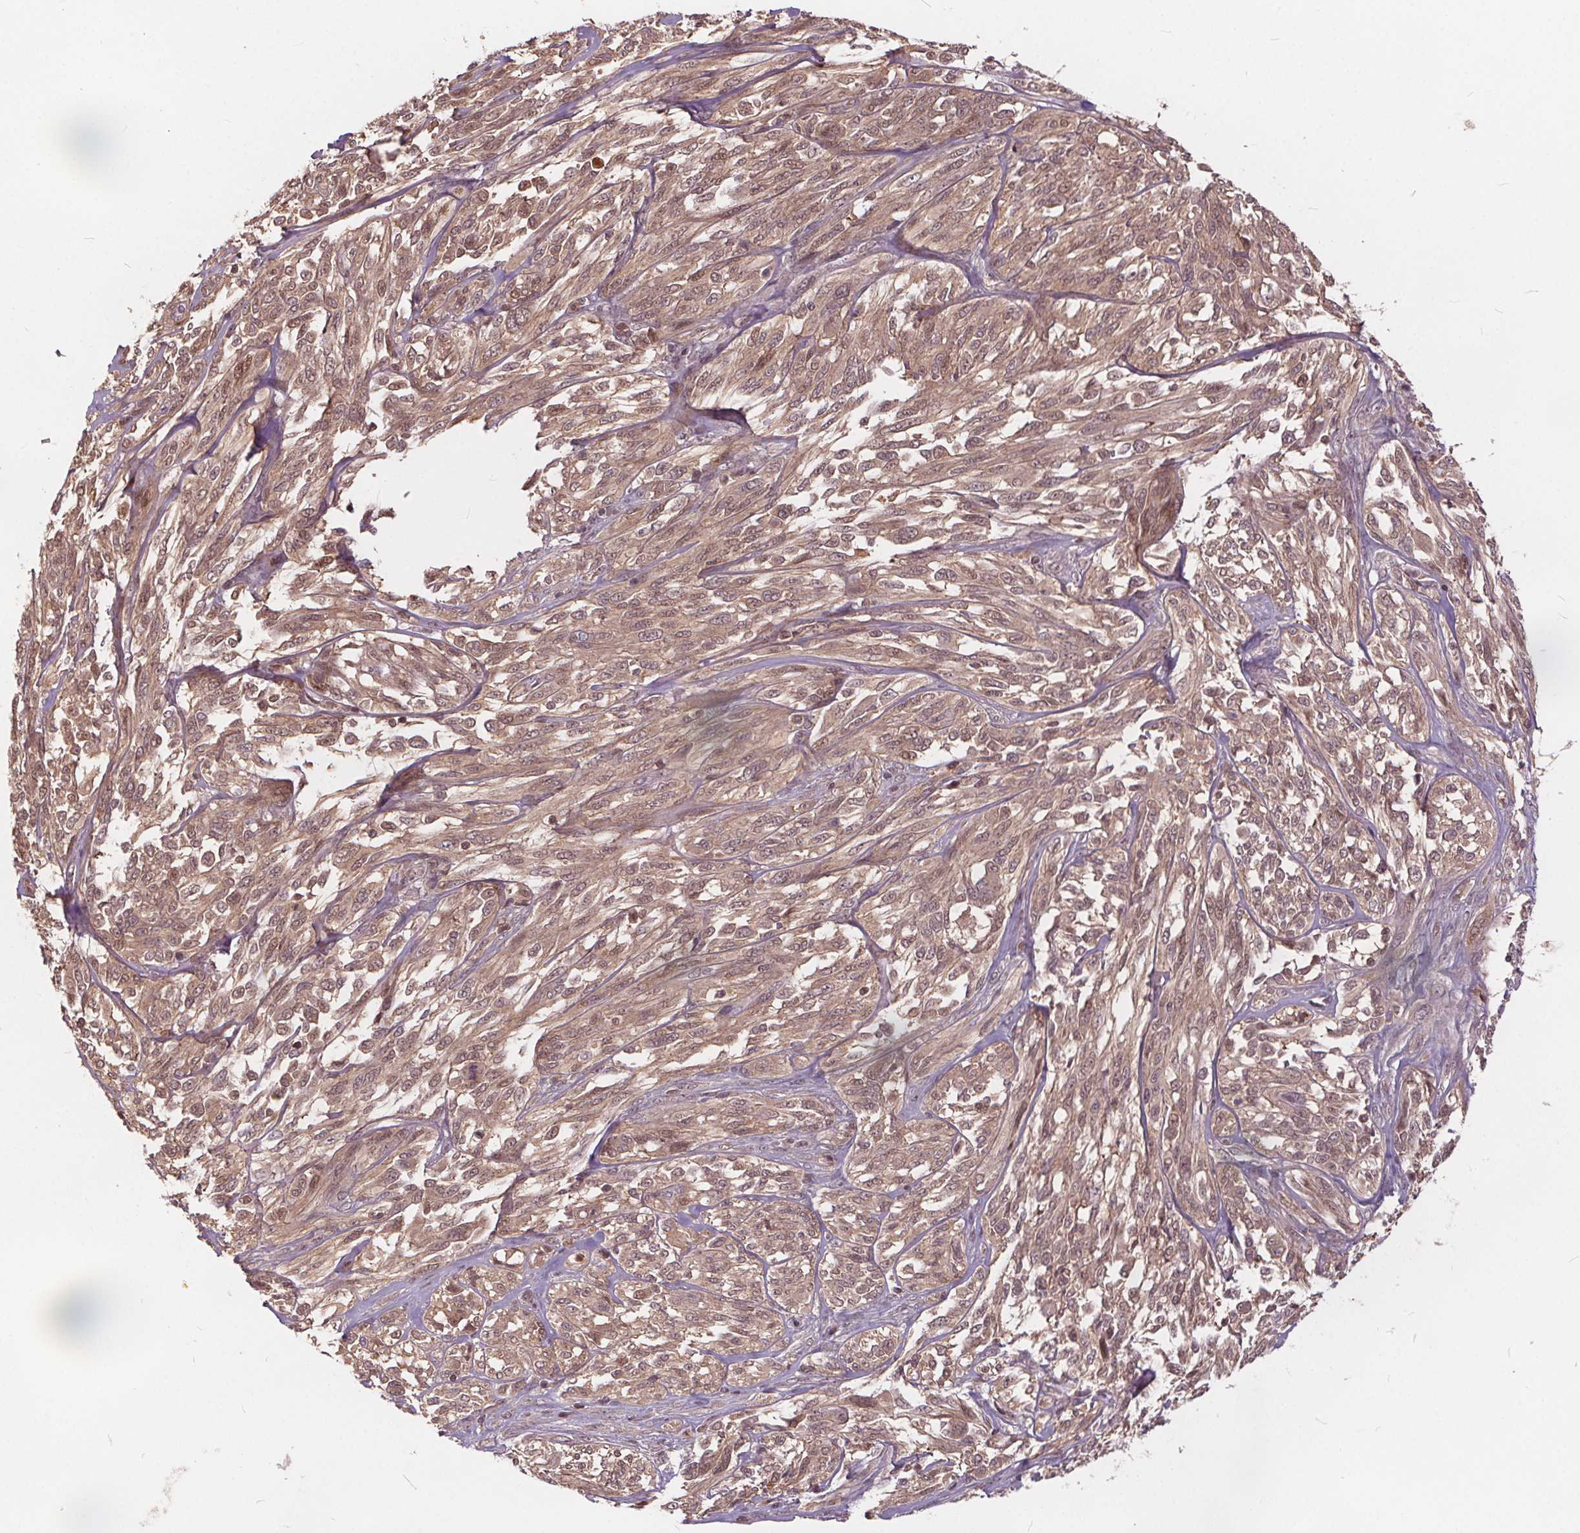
{"staining": {"intensity": "moderate", "quantity": ">75%", "location": "cytoplasmic/membranous,nuclear"}, "tissue": "melanoma", "cell_type": "Tumor cells", "image_type": "cancer", "snomed": [{"axis": "morphology", "description": "Malignant melanoma, NOS"}, {"axis": "topography", "description": "Skin"}], "caption": "Protein staining of melanoma tissue reveals moderate cytoplasmic/membranous and nuclear positivity in about >75% of tumor cells.", "gene": "HIF1AN", "patient": {"sex": "female", "age": 91}}